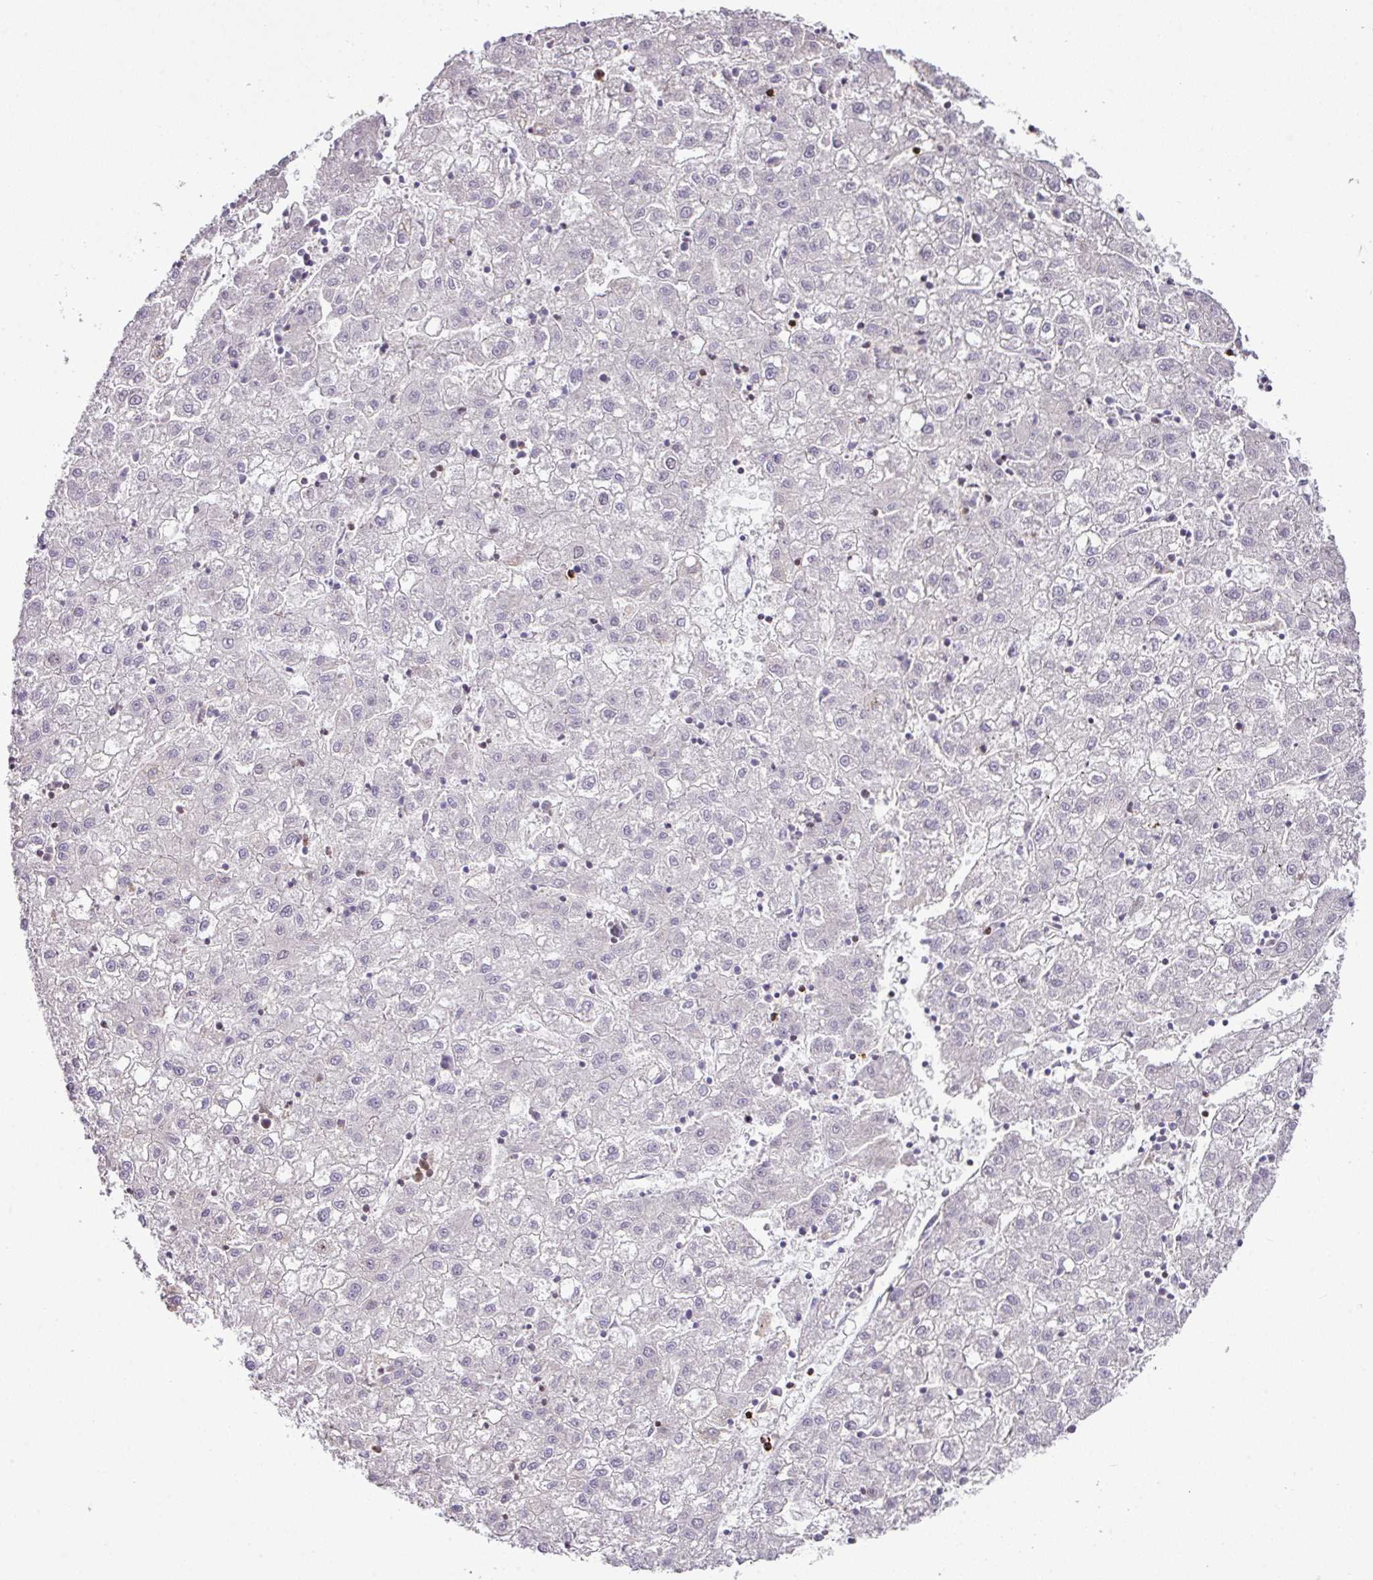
{"staining": {"intensity": "negative", "quantity": "none", "location": "none"}, "tissue": "liver cancer", "cell_type": "Tumor cells", "image_type": "cancer", "snomed": [{"axis": "morphology", "description": "Carcinoma, Hepatocellular, NOS"}, {"axis": "topography", "description": "Liver"}], "caption": "This is an immunohistochemistry micrograph of human hepatocellular carcinoma (liver). There is no positivity in tumor cells.", "gene": "FAM32A", "patient": {"sex": "male", "age": 72}}